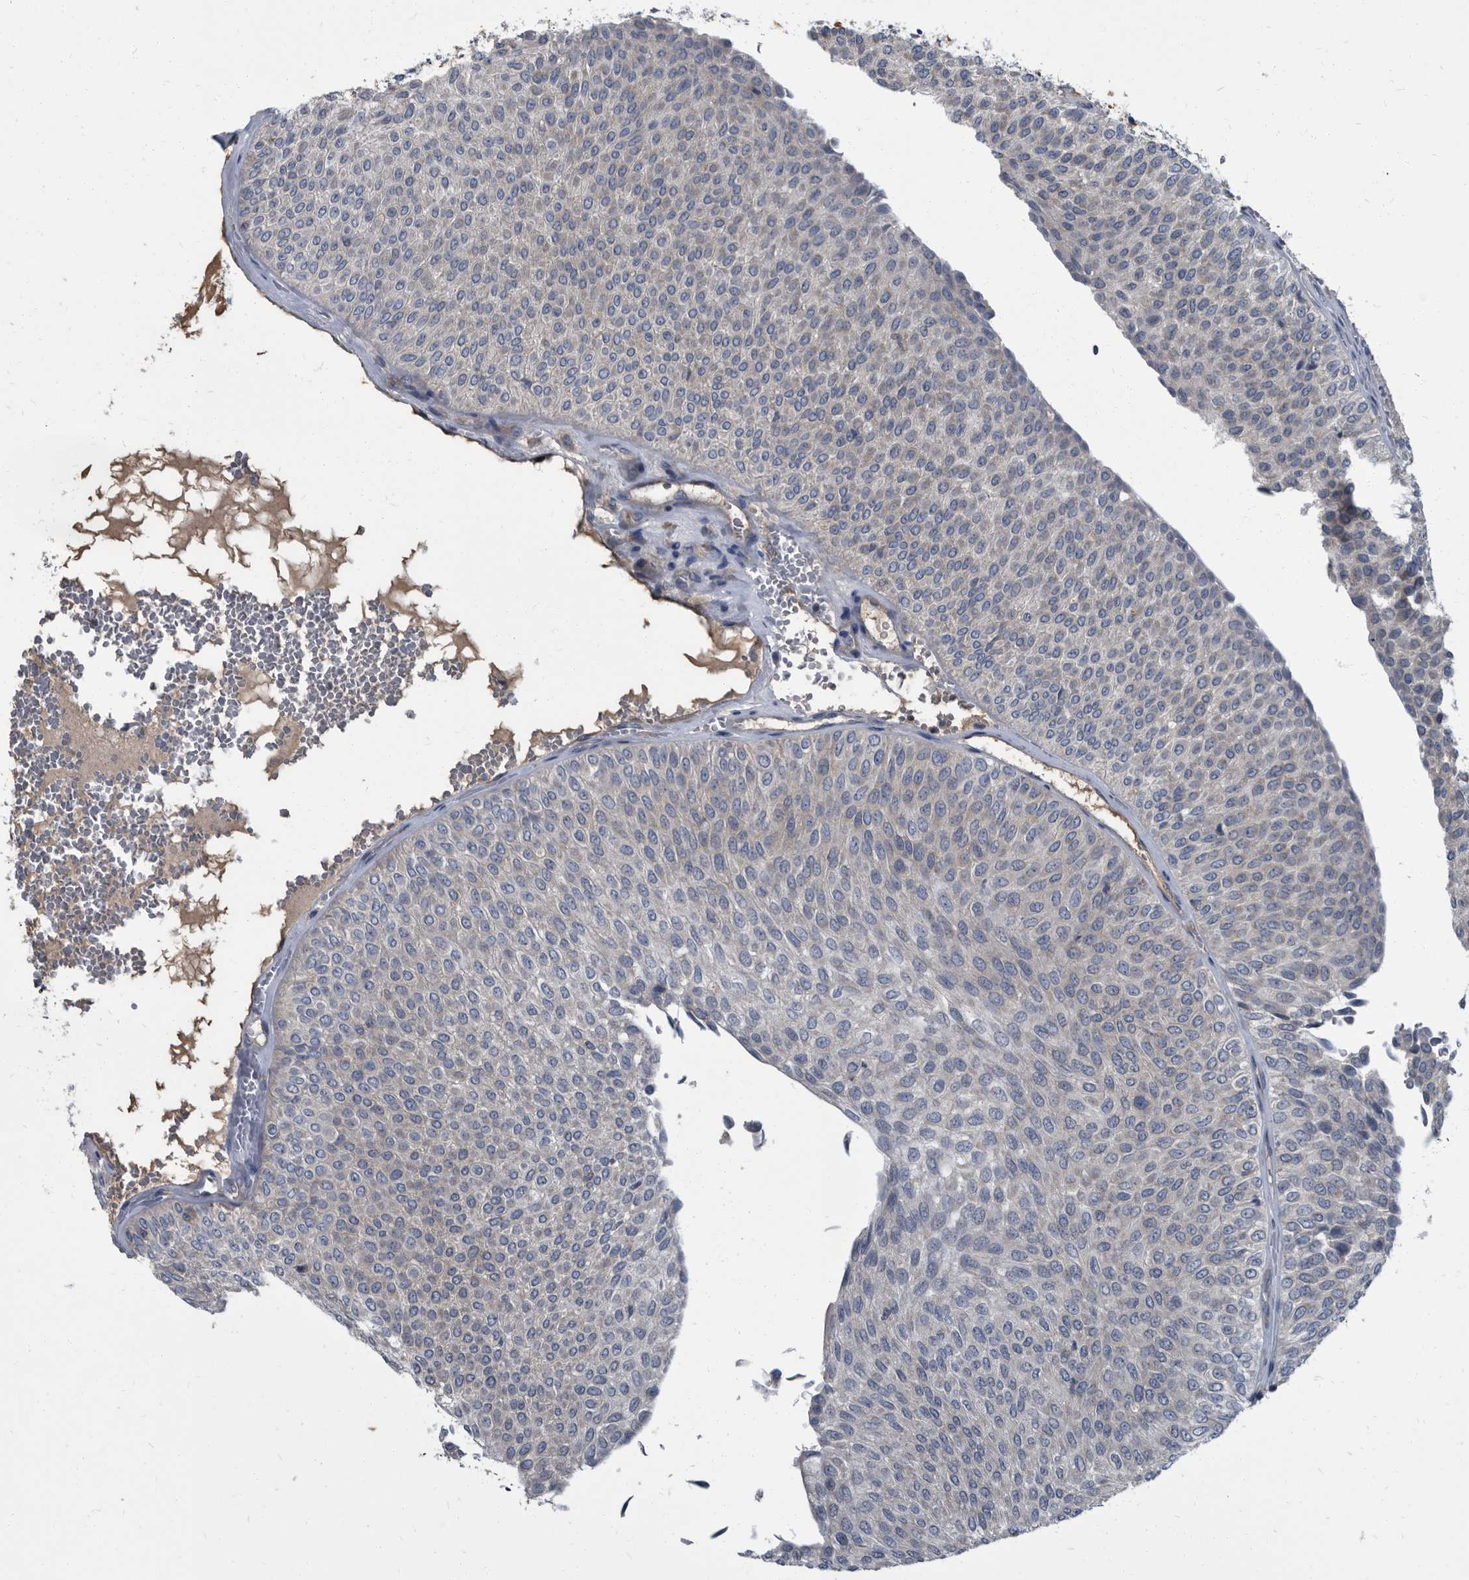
{"staining": {"intensity": "negative", "quantity": "none", "location": "none"}, "tissue": "urothelial cancer", "cell_type": "Tumor cells", "image_type": "cancer", "snomed": [{"axis": "morphology", "description": "Urothelial carcinoma, Low grade"}, {"axis": "topography", "description": "Urinary bladder"}], "caption": "An immunohistochemistry photomicrograph of urothelial cancer is shown. There is no staining in tumor cells of urothelial cancer.", "gene": "CDV3", "patient": {"sex": "male", "age": 78}}